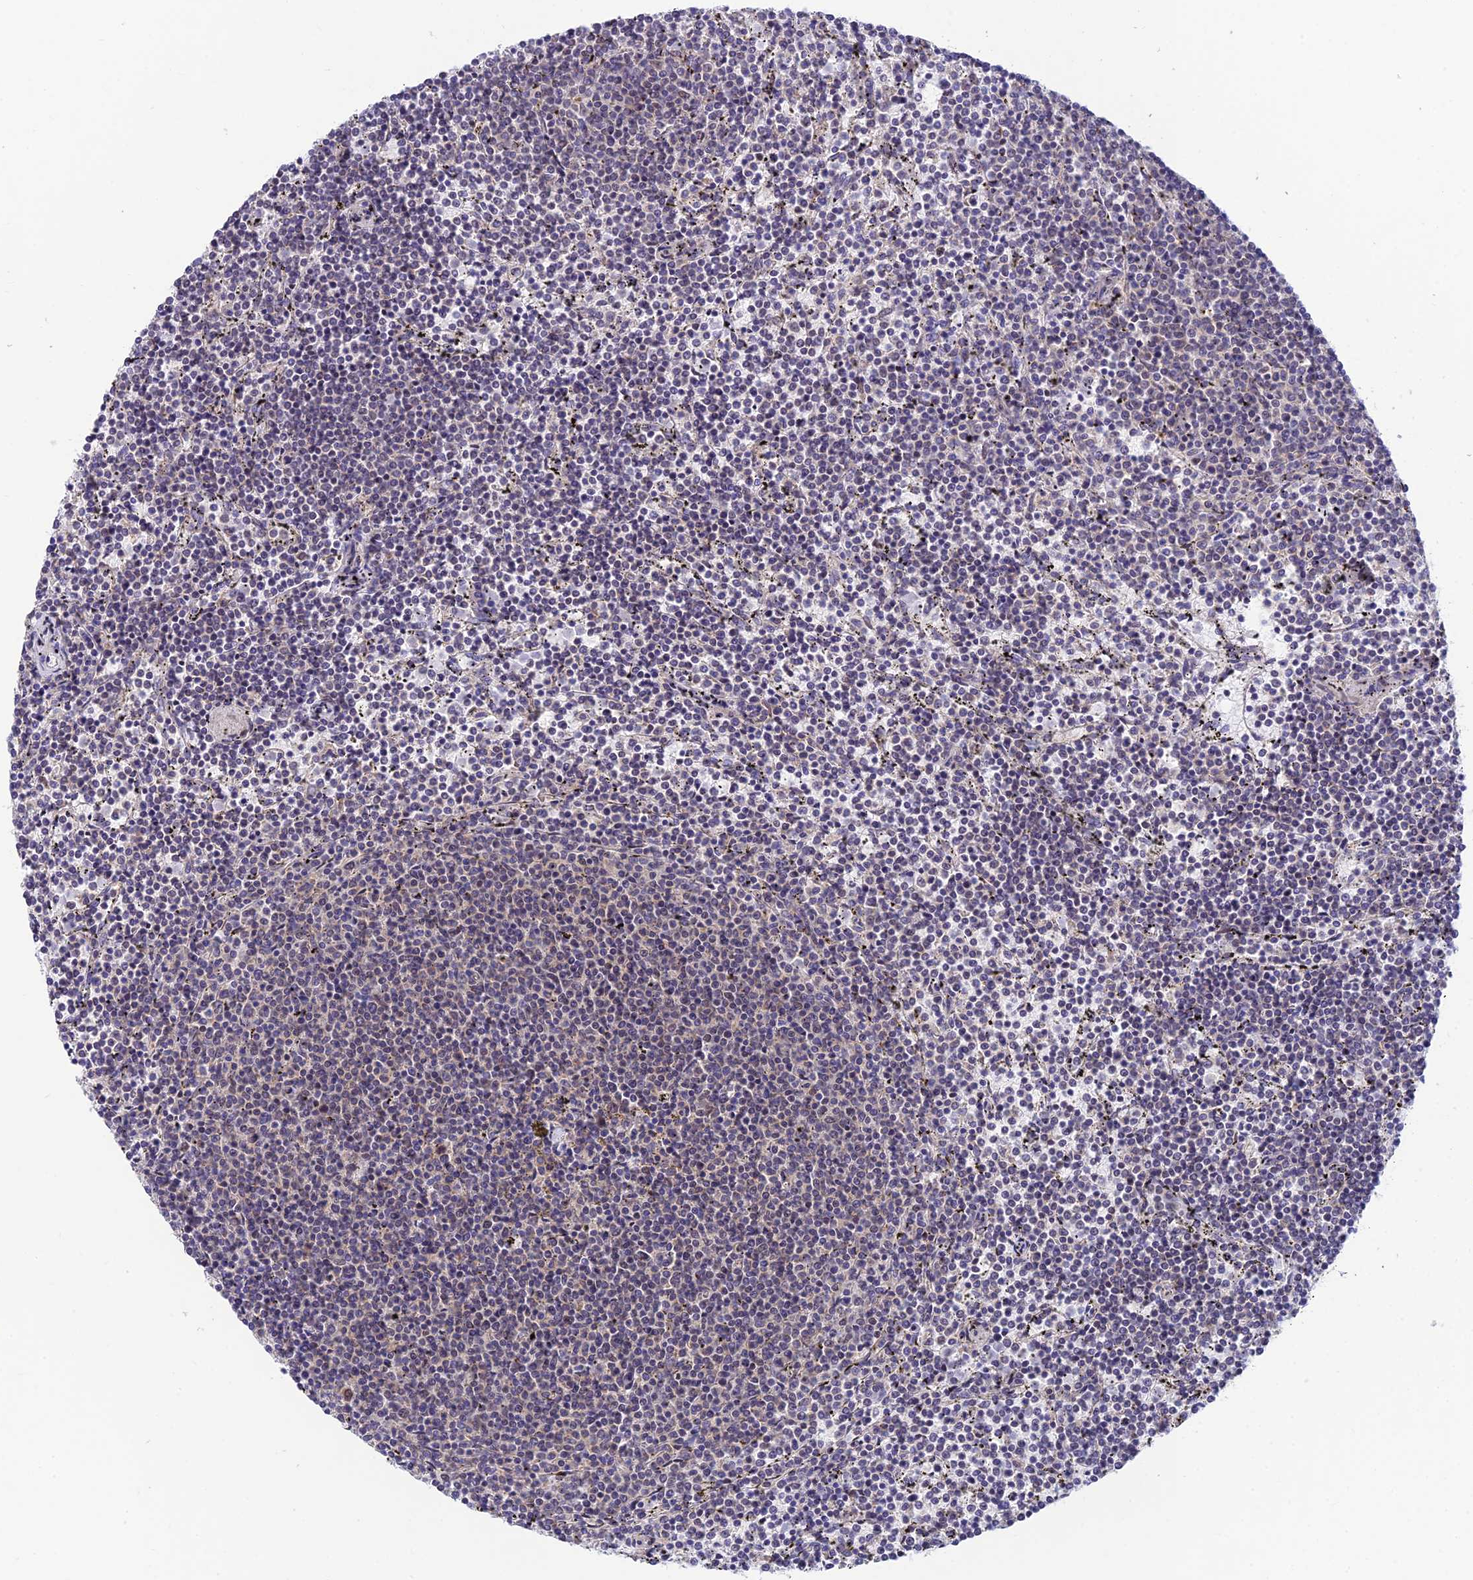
{"staining": {"intensity": "negative", "quantity": "none", "location": "none"}, "tissue": "lymphoma", "cell_type": "Tumor cells", "image_type": "cancer", "snomed": [{"axis": "morphology", "description": "Malignant lymphoma, non-Hodgkin's type, Low grade"}, {"axis": "topography", "description": "Spleen"}], "caption": "An image of lymphoma stained for a protein exhibits no brown staining in tumor cells.", "gene": "C2orf49", "patient": {"sex": "female", "age": 50}}